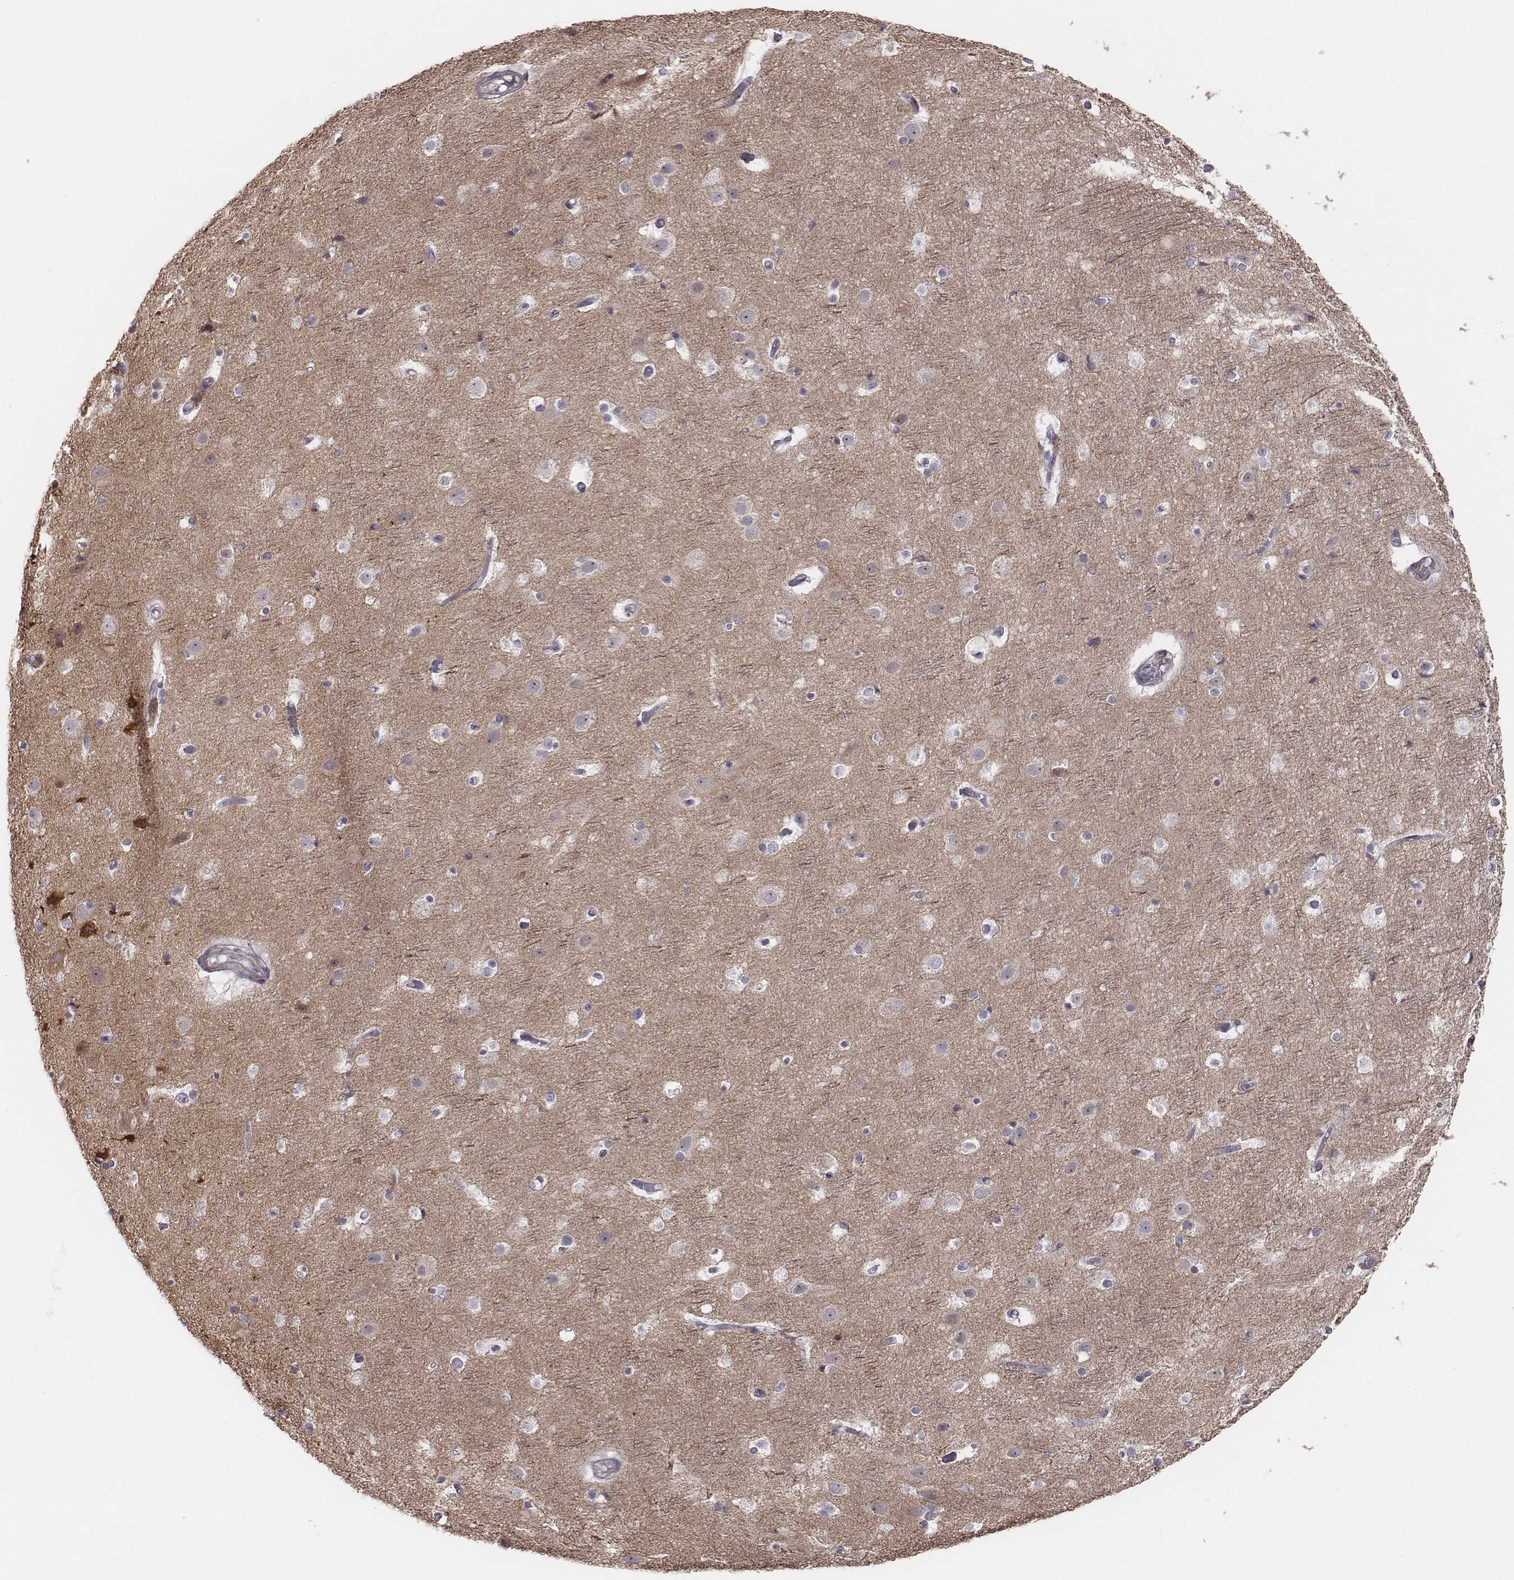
{"staining": {"intensity": "negative", "quantity": "none", "location": "none"}, "tissue": "cerebral cortex", "cell_type": "Endothelial cells", "image_type": "normal", "snomed": [{"axis": "morphology", "description": "Normal tissue, NOS"}, {"axis": "topography", "description": "Cerebral cortex"}], "caption": "Cerebral cortex stained for a protein using IHC displays no positivity endothelial cells.", "gene": "PRKCZ", "patient": {"sex": "female", "age": 52}}